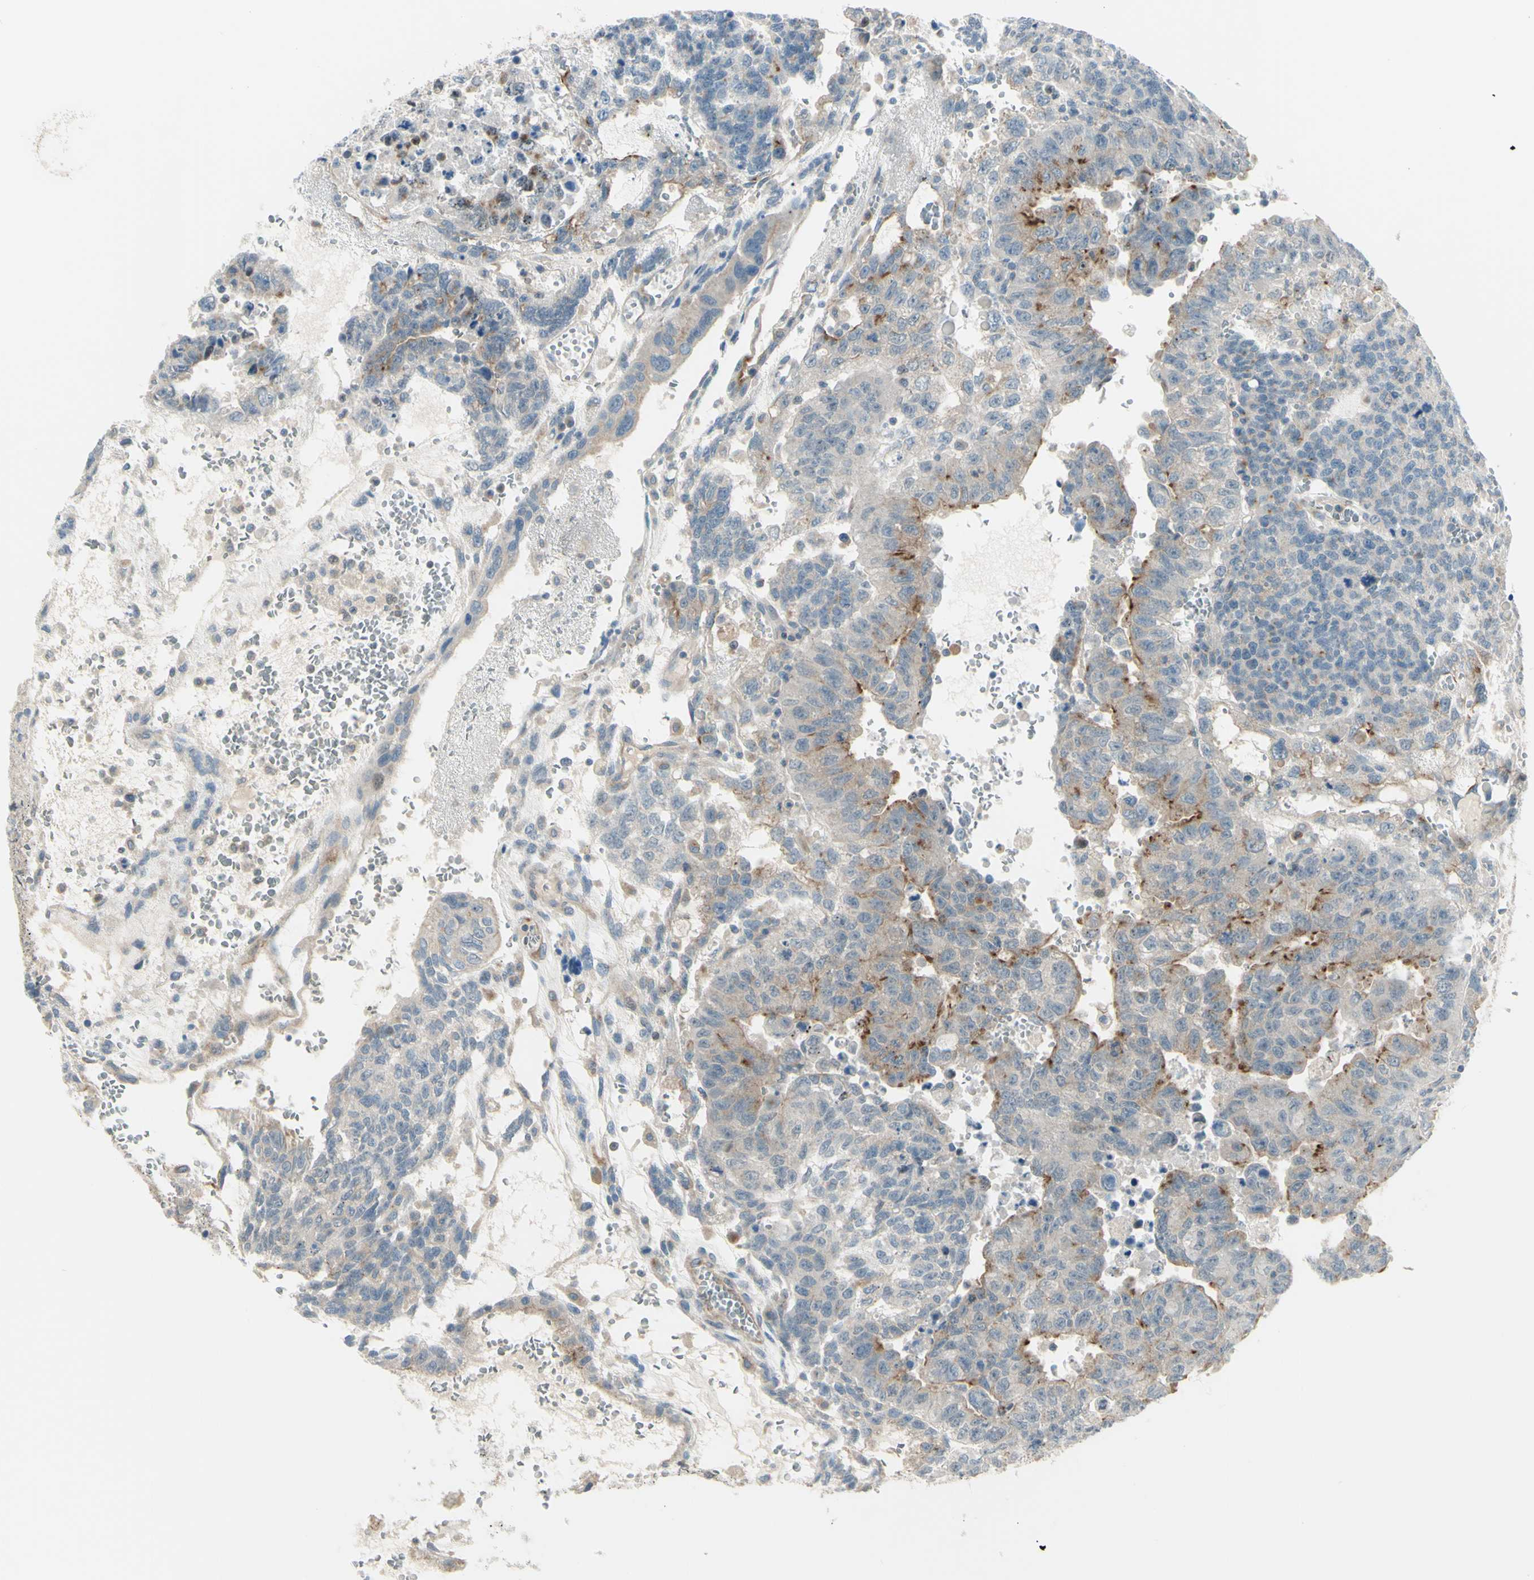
{"staining": {"intensity": "moderate", "quantity": "<25%", "location": "cytoplasmic/membranous"}, "tissue": "testis cancer", "cell_type": "Tumor cells", "image_type": "cancer", "snomed": [{"axis": "morphology", "description": "Seminoma, NOS"}, {"axis": "morphology", "description": "Carcinoma, Embryonal, NOS"}, {"axis": "topography", "description": "Testis"}], "caption": "An image showing moderate cytoplasmic/membranous expression in approximately <25% of tumor cells in testis embryonal carcinoma, as visualized by brown immunohistochemical staining.", "gene": "LMTK2", "patient": {"sex": "male", "age": 52}}